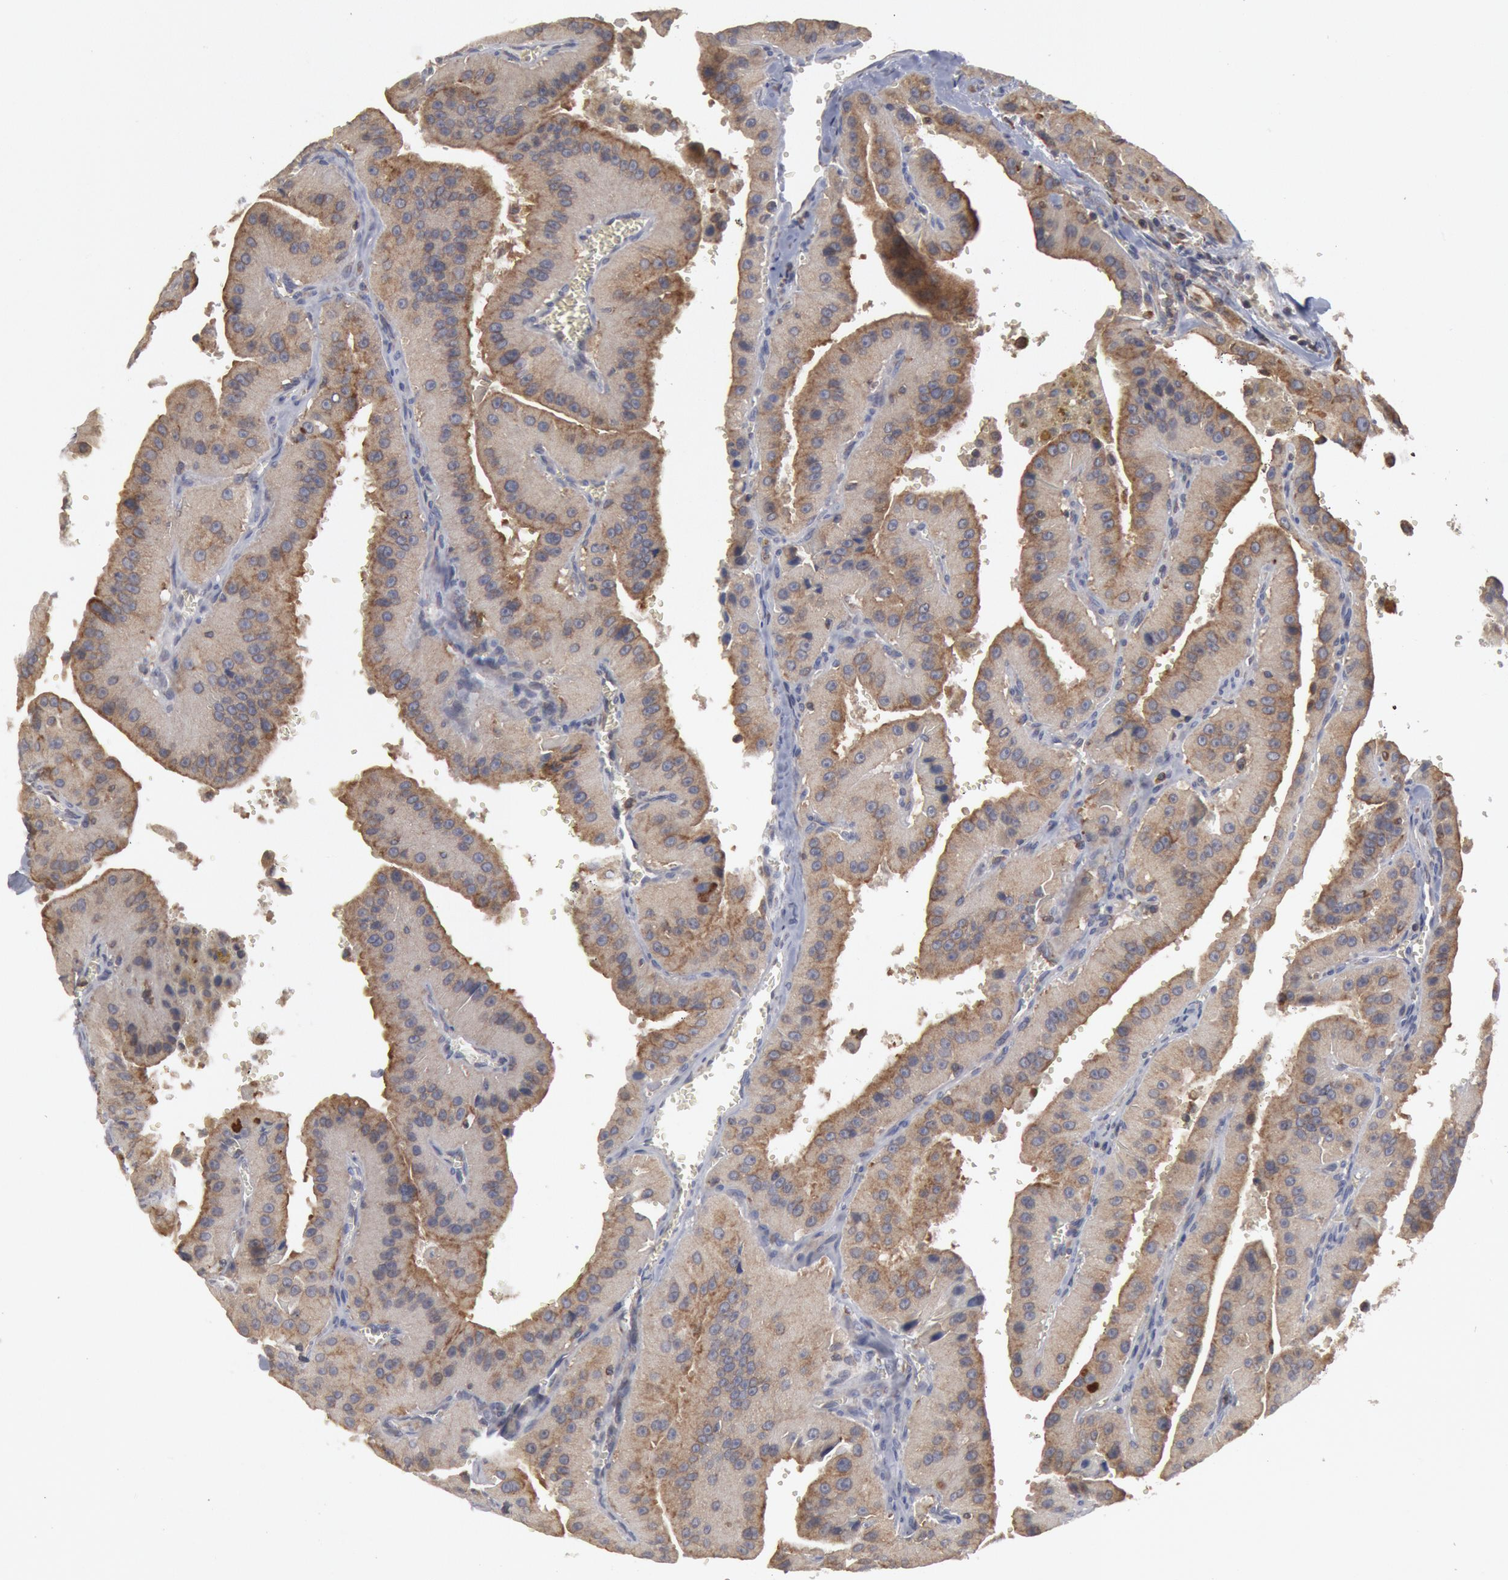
{"staining": {"intensity": "weak", "quantity": ">75%", "location": "cytoplasmic/membranous"}, "tissue": "thyroid cancer", "cell_type": "Tumor cells", "image_type": "cancer", "snomed": [{"axis": "morphology", "description": "Carcinoma, NOS"}, {"axis": "topography", "description": "Thyroid gland"}], "caption": "About >75% of tumor cells in human thyroid carcinoma exhibit weak cytoplasmic/membranous protein positivity as visualized by brown immunohistochemical staining.", "gene": "OSBPL8", "patient": {"sex": "male", "age": 76}}